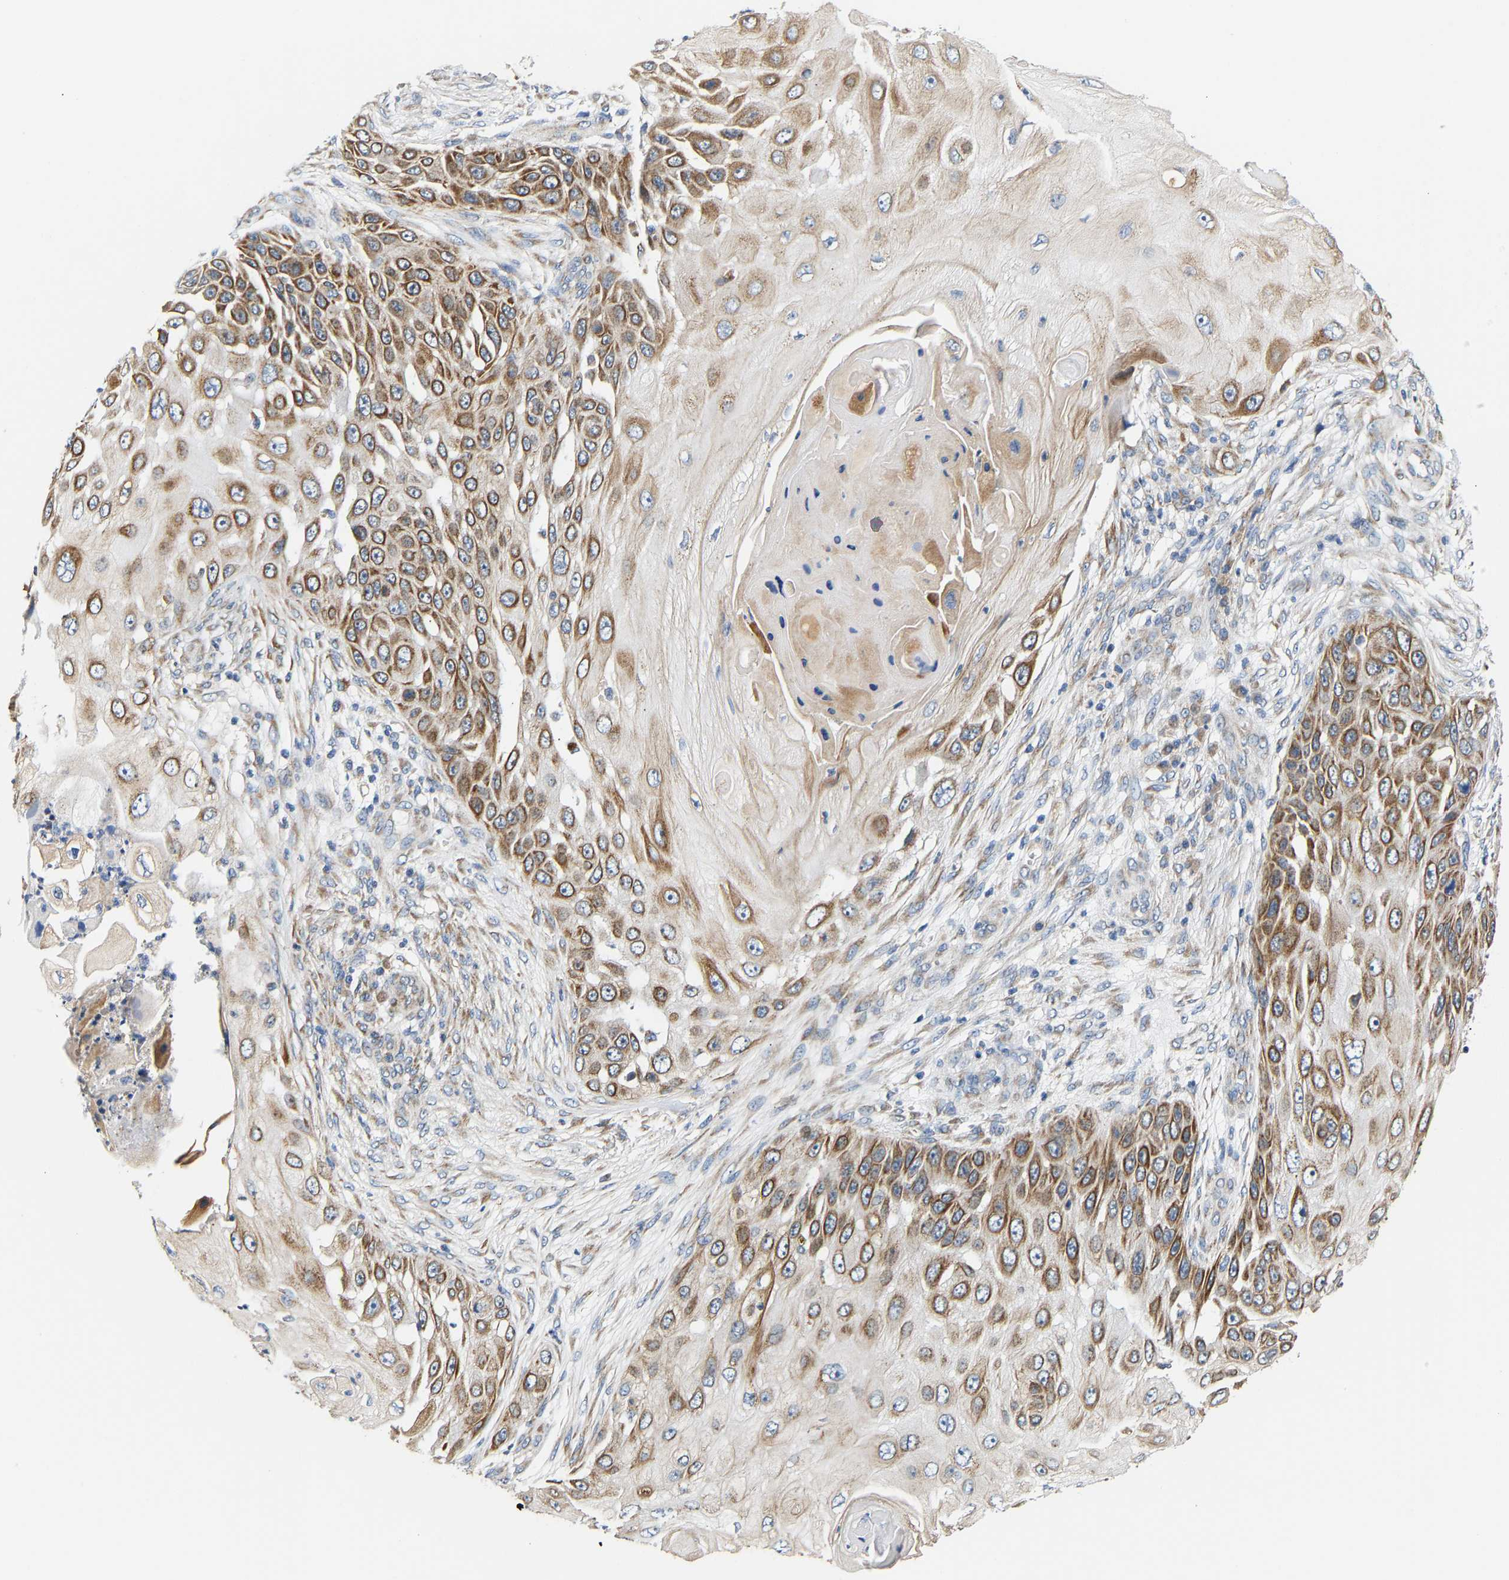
{"staining": {"intensity": "moderate", "quantity": ">75%", "location": "cytoplasmic/membranous"}, "tissue": "skin cancer", "cell_type": "Tumor cells", "image_type": "cancer", "snomed": [{"axis": "morphology", "description": "Squamous cell carcinoma, NOS"}, {"axis": "topography", "description": "Skin"}], "caption": "Skin cancer tissue displays moderate cytoplasmic/membranous staining in approximately >75% of tumor cells, visualized by immunohistochemistry.", "gene": "TMEM168", "patient": {"sex": "female", "age": 44}}